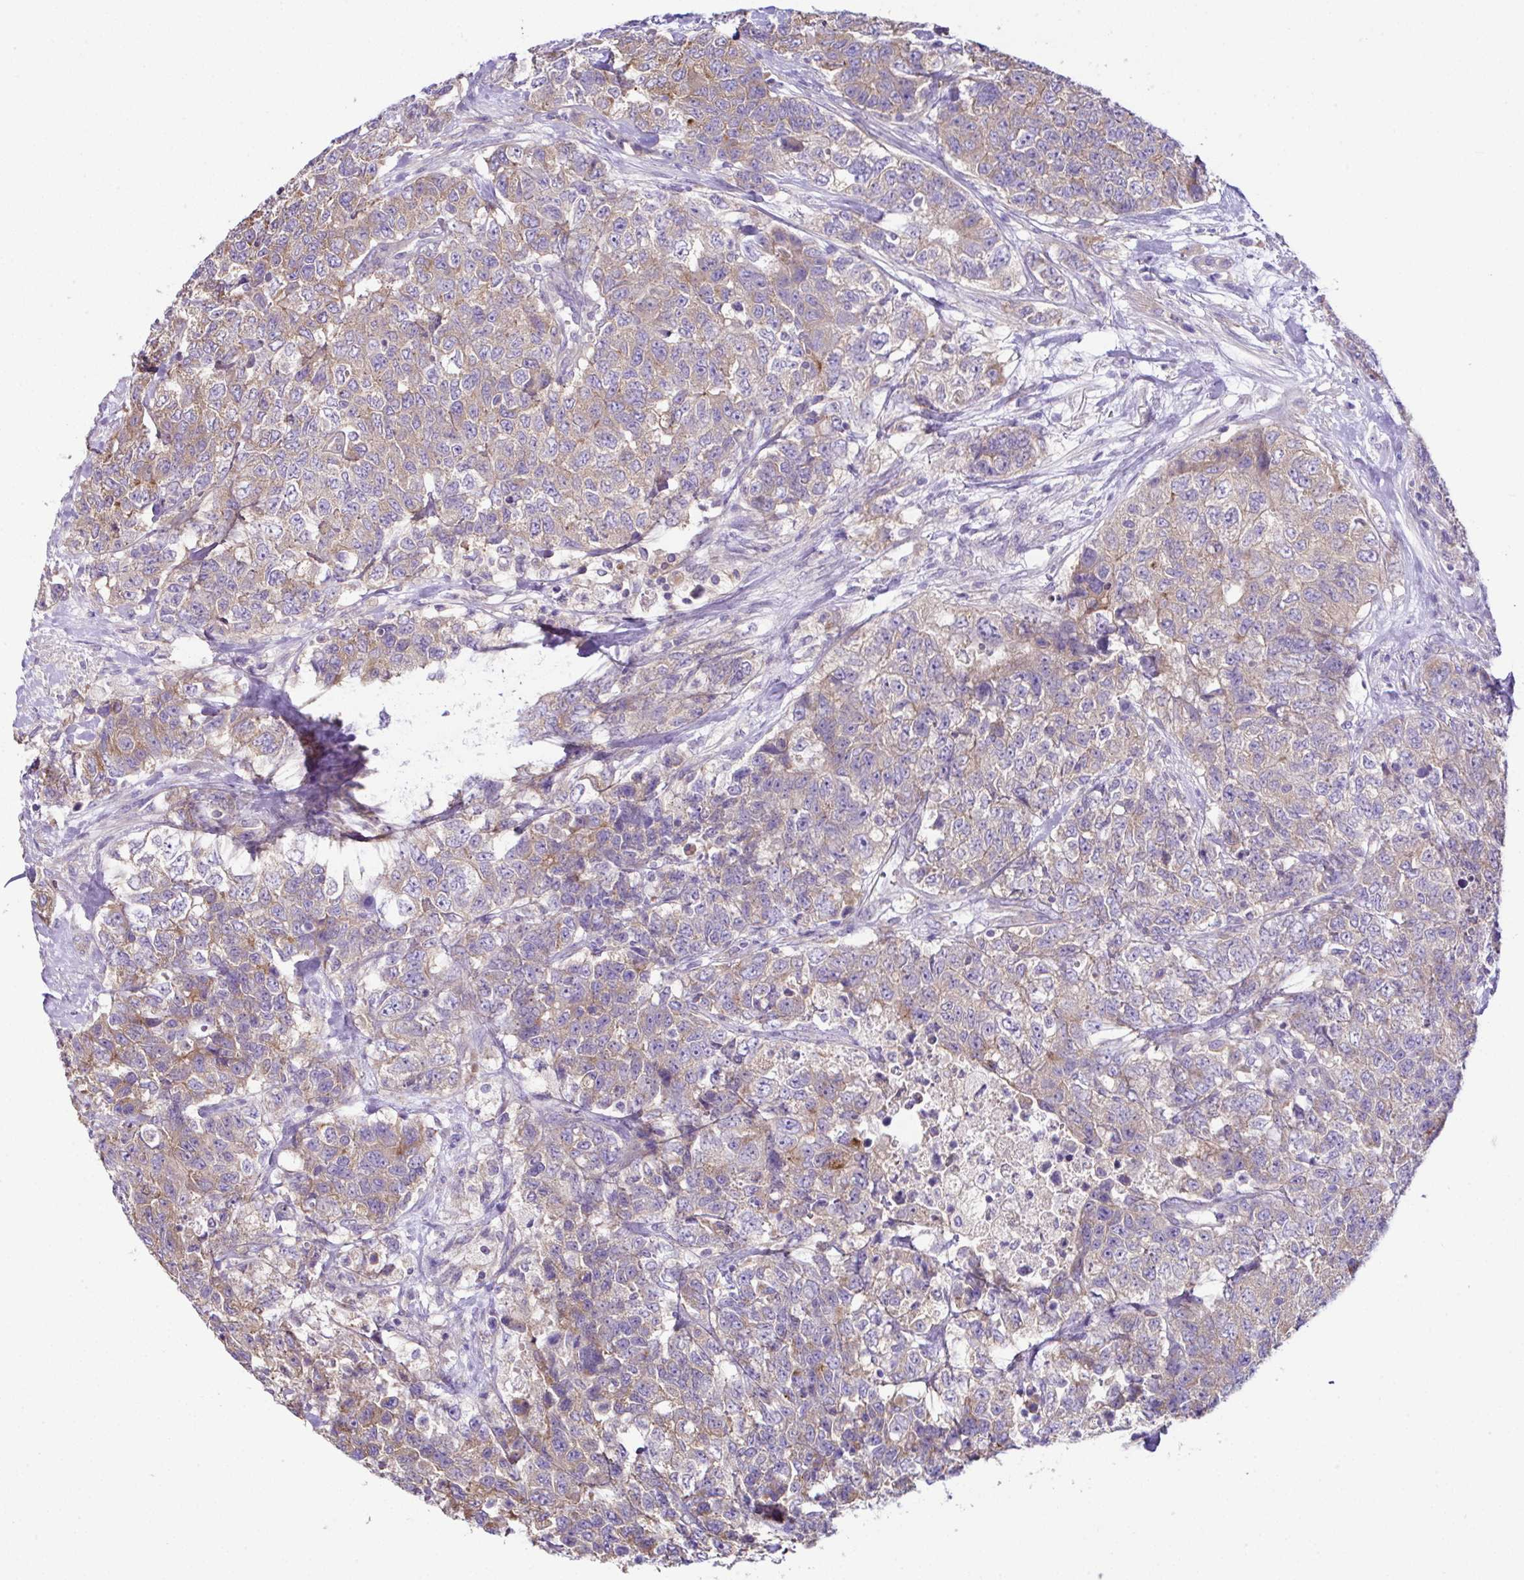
{"staining": {"intensity": "weak", "quantity": "25%-75%", "location": "cytoplasmic/membranous"}, "tissue": "urothelial cancer", "cell_type": "Tumor cells", "image_type": "cancer", "snomed": [{"axis": "morphology", "description": "Urothelial carcinoma, High grade"}, {"axis": "topography", "description": "Urinary bladder"}], "caption": "A low amount of weak cytoplasmic/membranous staining is identified in about 25%-75% of tumor cells in urothelial carcinoma (high-grade) tissue. The staining is performed using DAB brown chromogen to label protein expression. The nuclei are counter-stained blue using hematoxylin.", "gene": "OR4P4", "patient": {"sex": "female", "age": 78}}